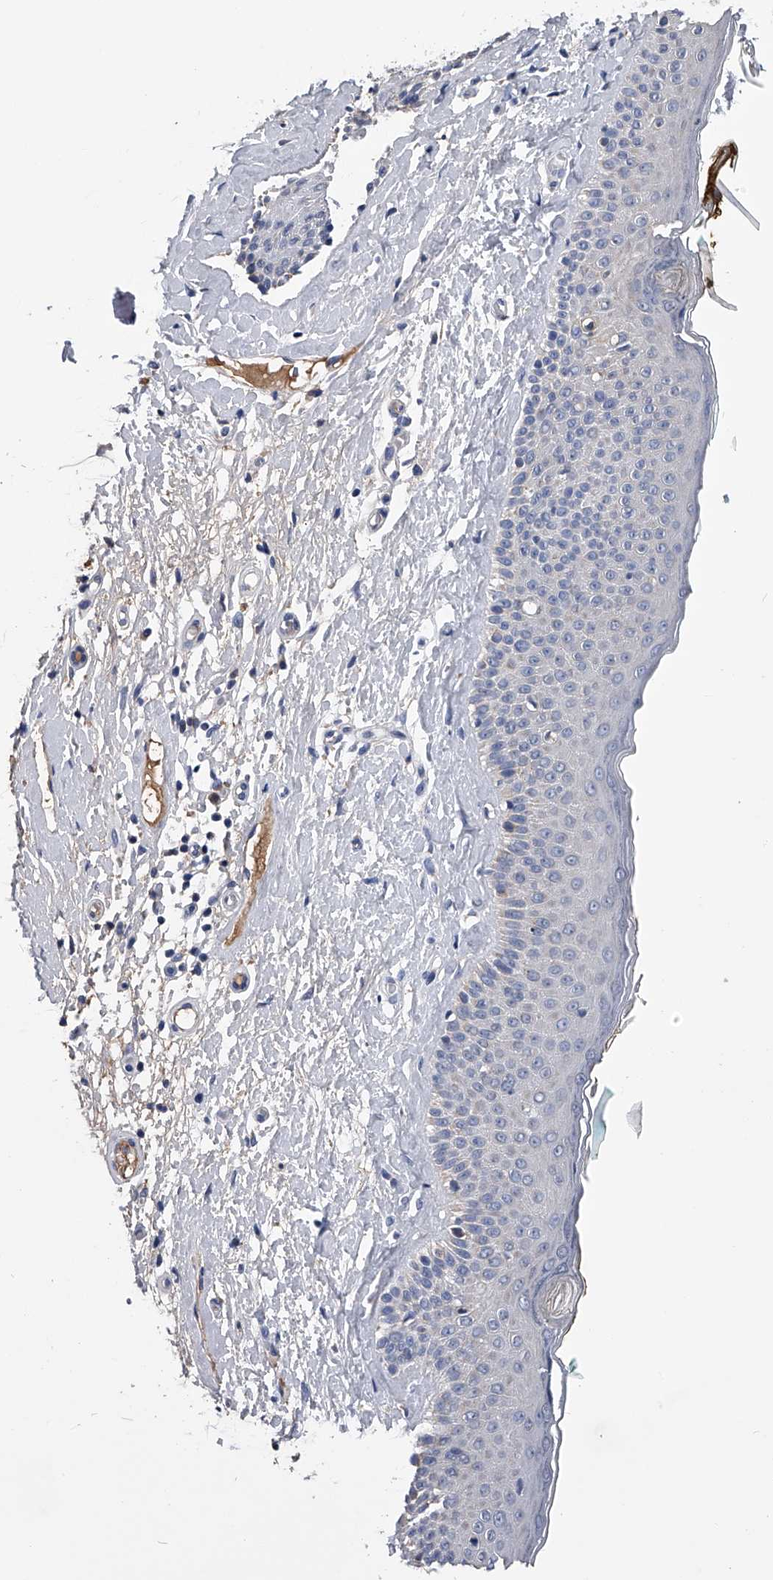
{"staining": {"intensity": "negative", "quantity": "none", "location": "none"}, "tissue": "skin cancer", "cell_type": "Tumor cells", "image_type": "cancer", "snomed": [{"axis": "morphology", "description": "Basal cell carcinoma"}, {"axis": "topography", "description": "Skin"}], "caption": "High power microscopy histopathology image of an immunohistochemistry (IHC) histopathology image of basal cell carcinoma (skin), revealing no significant expression in tumor cells.", "gene": "OAT", "patient": {"sex": "female", "age": 84}}